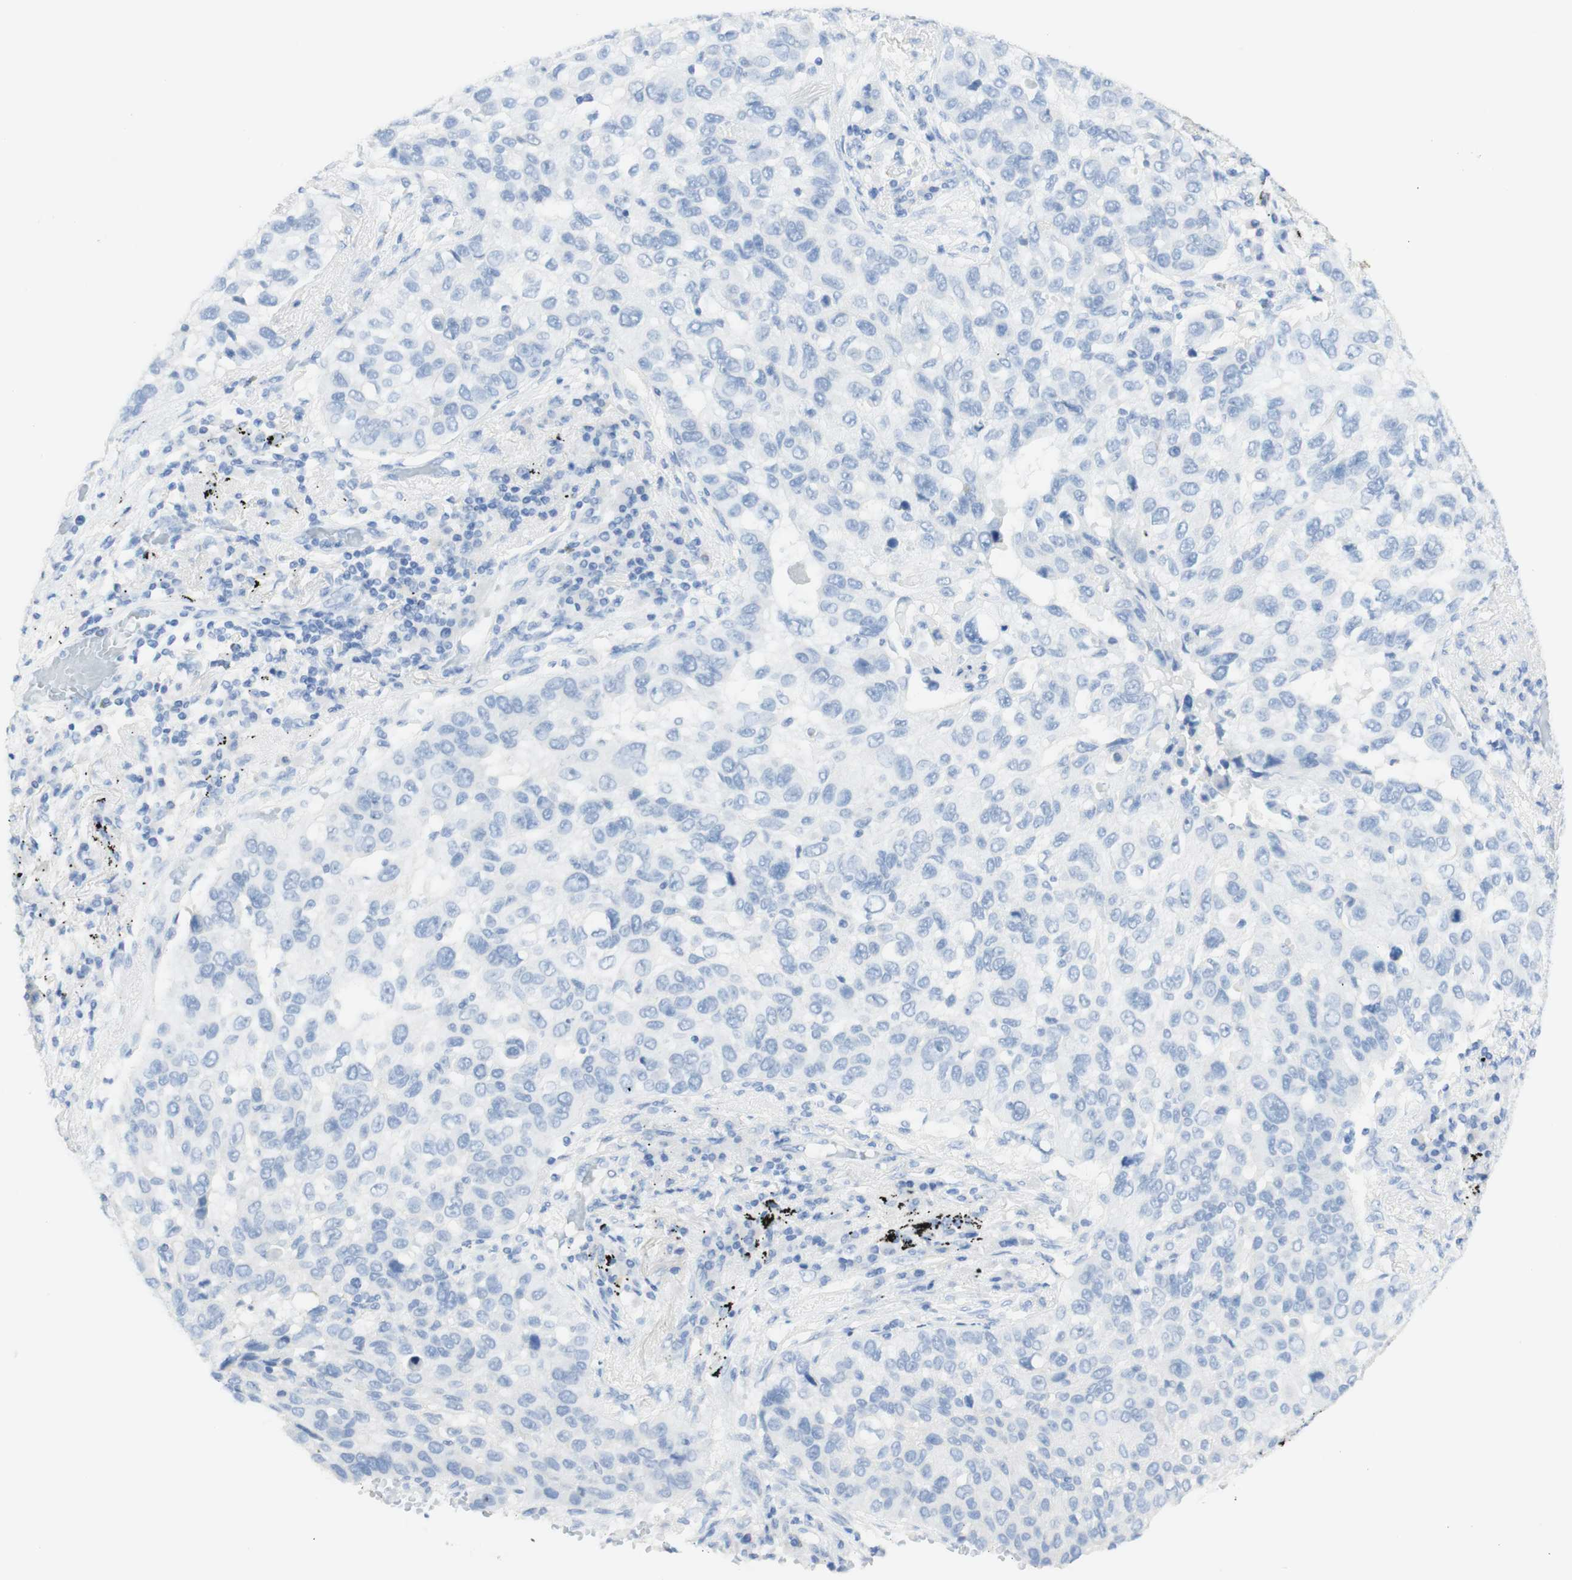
{"staining": {"intensity": "negative", "quantity": "none", "location": "none"}, "tissue": "lung cancer", "cell_type": "Tumor cells", "image_type": "cancer", "snomed": [{"axis": "morphology", "description": "Squamous cell carcinoma, NOS"}, {"axis": "topography", "description": "Lung"}], "caption": "Micrograph shows no significant protein positivity in tumor cells of lung cancer (squamous cell carcinoma).", "gene": "TPO", "patient": {"sex": "male", "age": 57}}